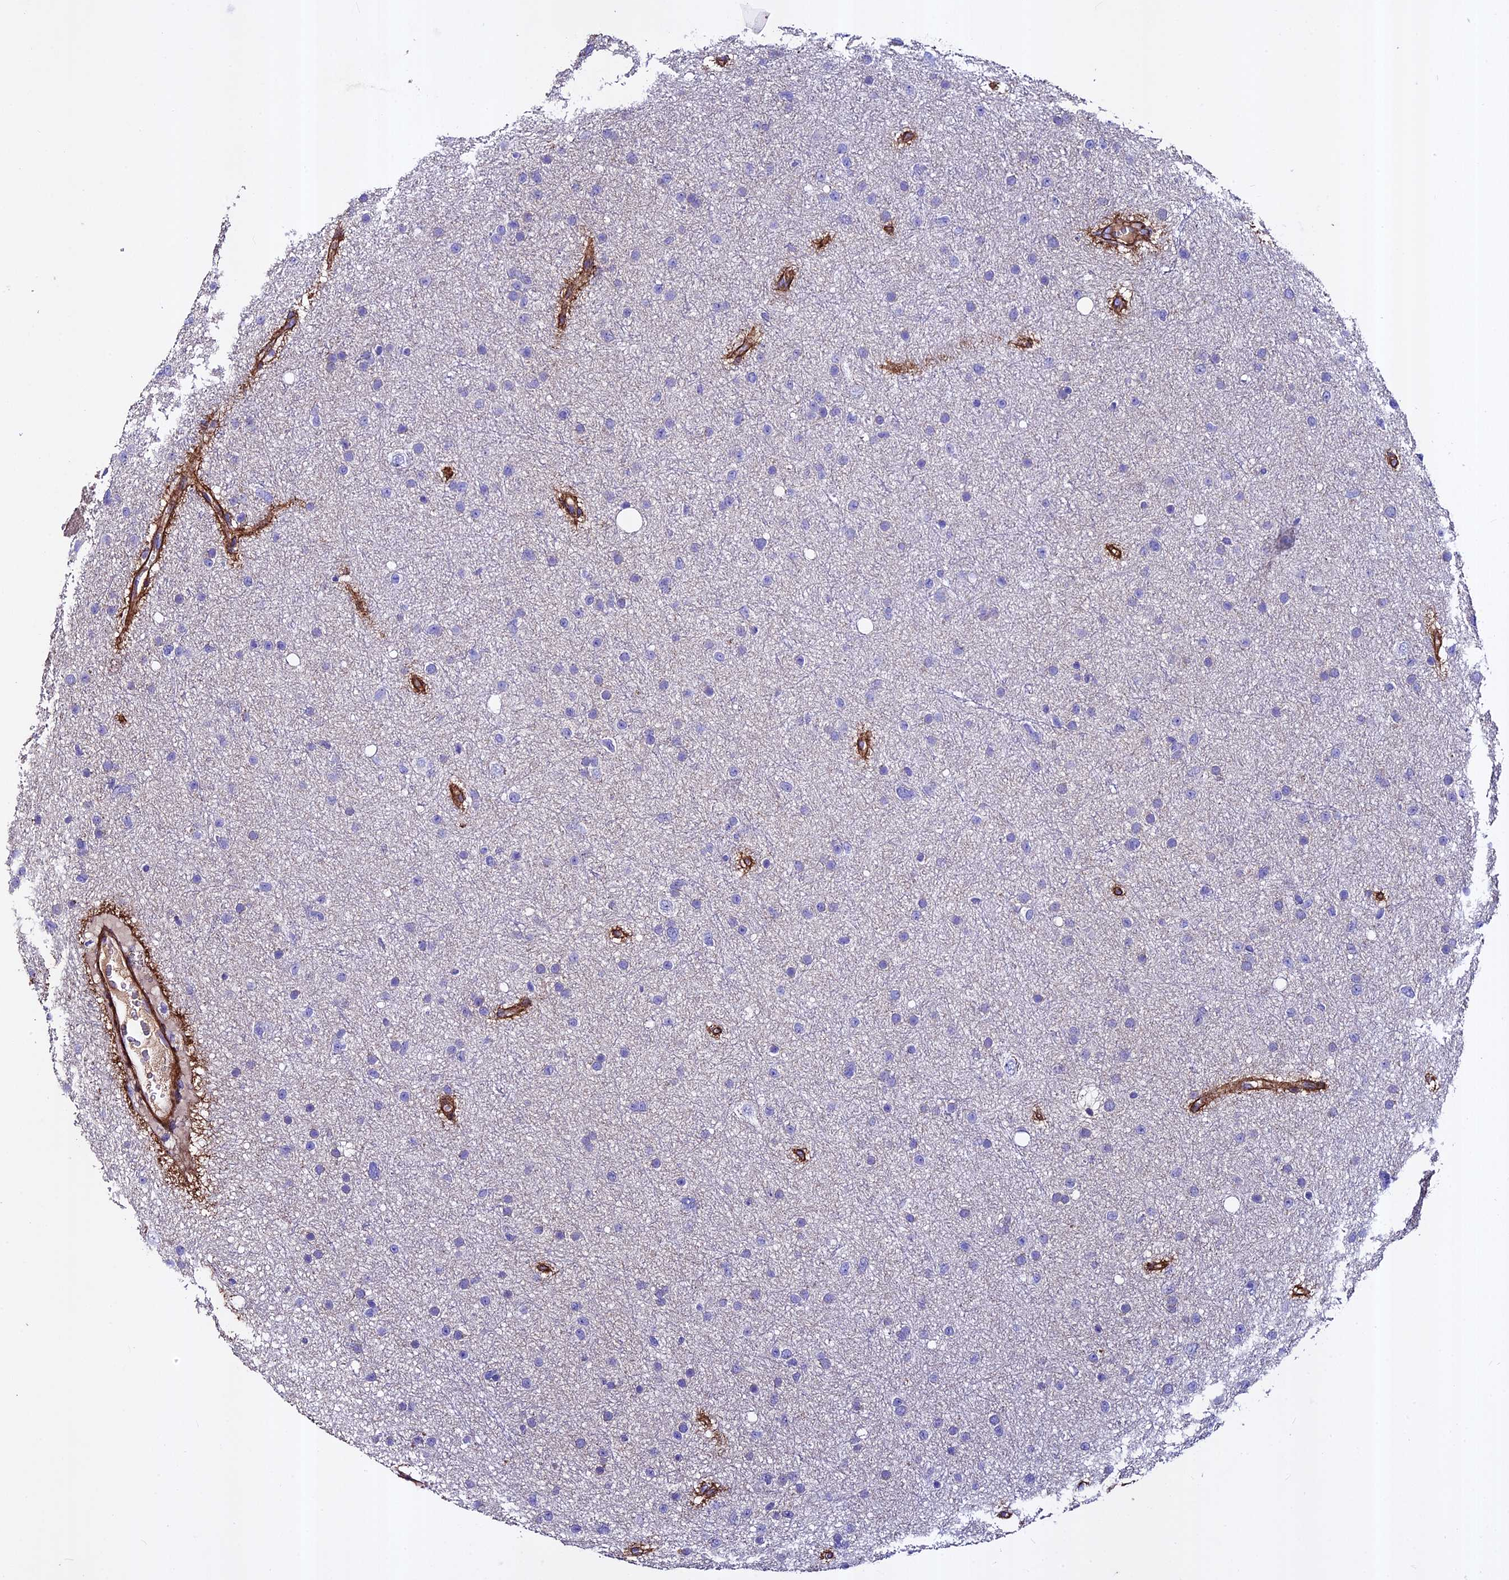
{"staining": {"intensity": "negative", "quantity": "none", "location": "none"}, "tissue": "glioma", "cell_type": "Tumor cells", "image_type": "cancer", "snomed": [{"axis": "morphology", "description": "Glioma, malignant, Low grade"}, {"axis": "topography", "description": "Cerebral cortex"}], "caption": "This is a histopathology image of immunohistochemistry staining of malignant glioma (low-grade), which shows no expression in tumor cells.", "gene": "EVA1B", "patient": {"sex": "female", "age": 39}}